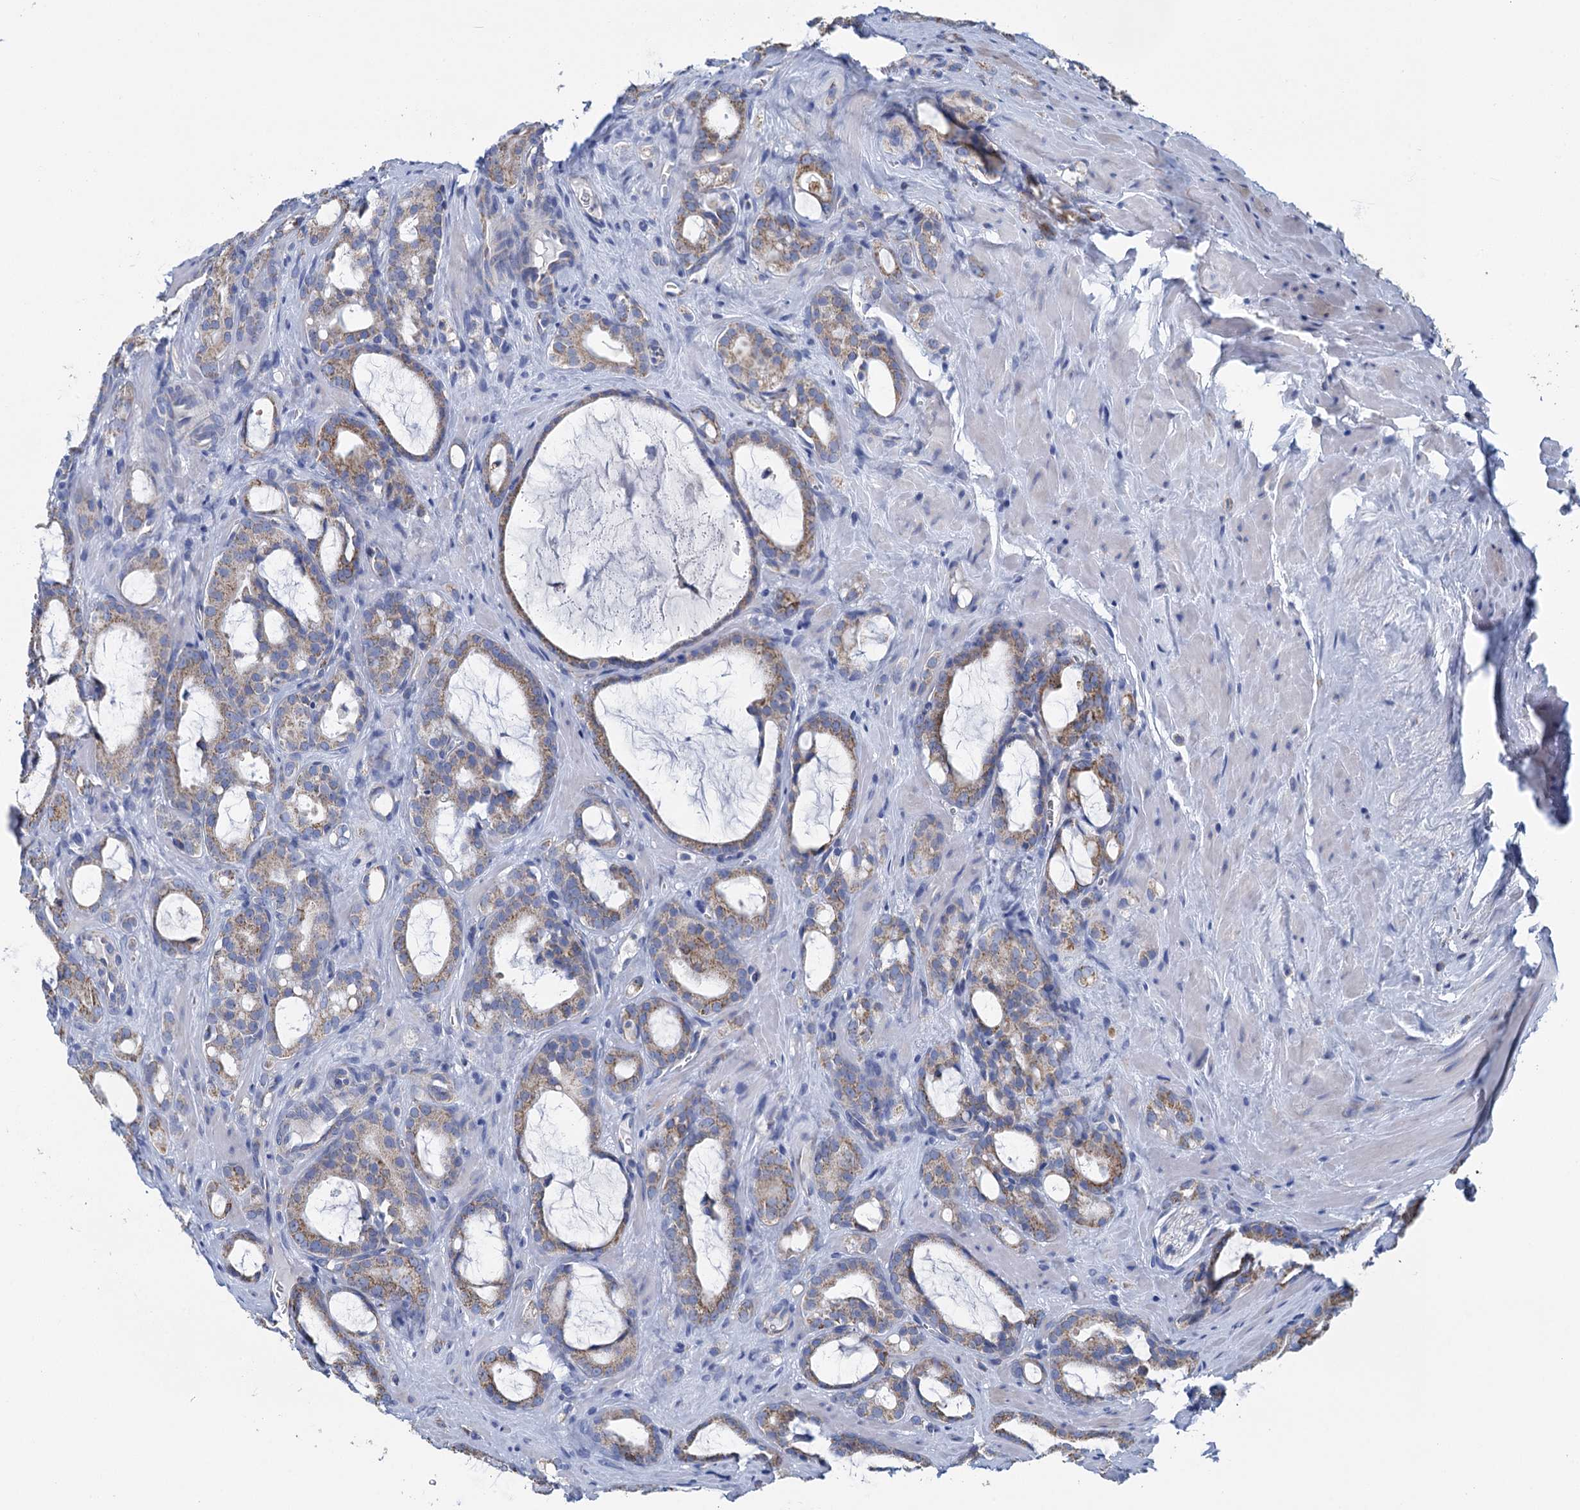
{"staining": {"intensity": "weak", "quantity": ">75%", "location": "cytoplasmic/membranous"}, "tissue": "prostate cancer", "cell_type": "Tumor cells", "image_type": "cancer", "snomed": [{"axis": "morphology", "description": "Adenocarcinoma, High grade"}, {"axis": "topography", "description": "Prostate"}], "caption": "A photomicrograph of prostate cancer stained for a protein demonstrates weak cytoplasmic/membranous brown staining in tumor cells. The staining is performed using DAB brown chromogen to label protein expression. The nuclei are counter-stained blue using hematoxylin.", "gene": "CCP110", "patient": {"sex": "male", "age": 72}}